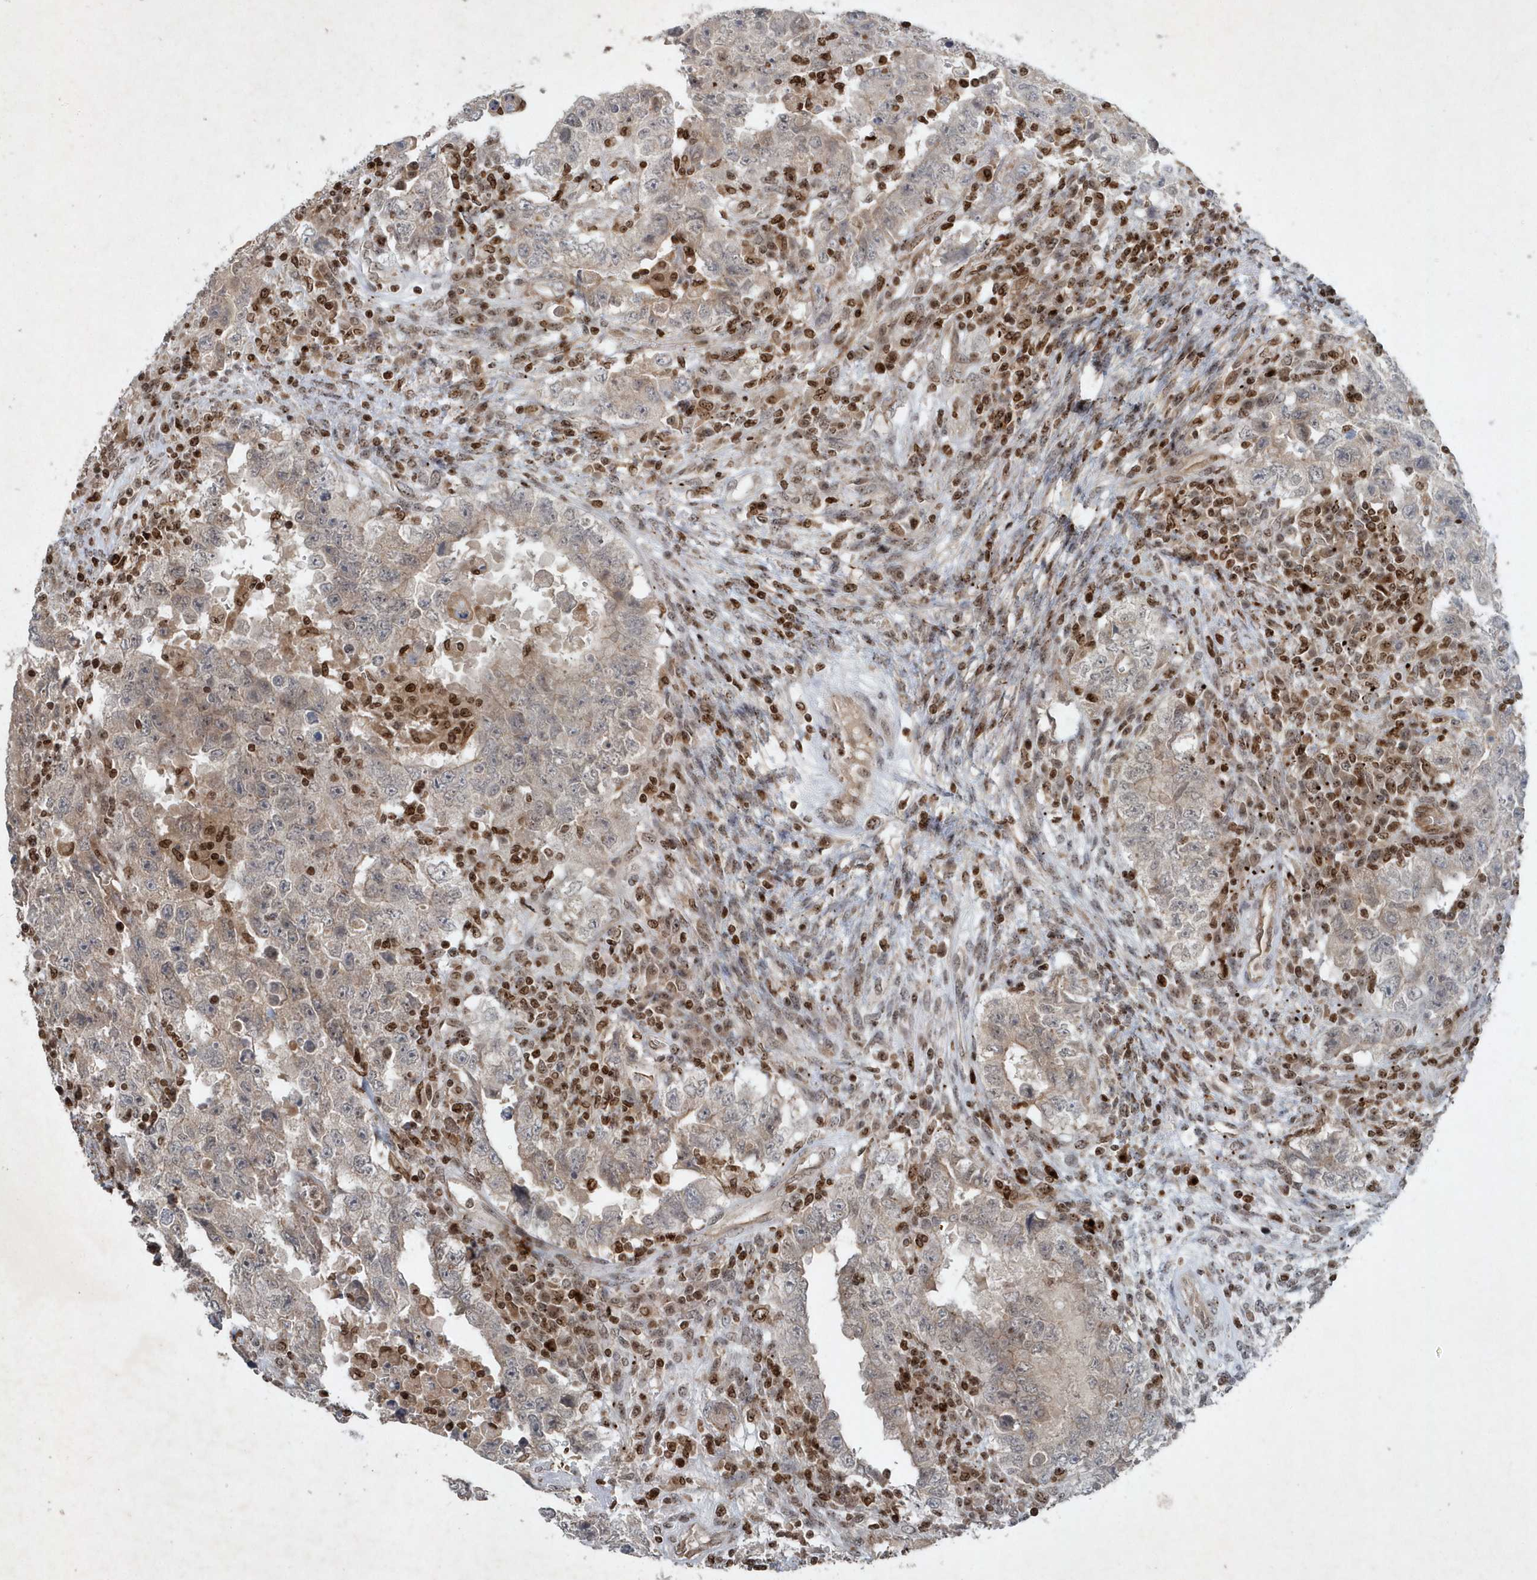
{"staining": {"intensity": "weak", "quantity": "25%-75%", "location": "cytoplasmic/membranous"}, "tissue": "testis cancer", "cell_type": "Tumor cells", "image_type": "cancer", "snomed": [{"axis": "morphology", "description": "Carcinoma, Embryonal, NOS"}, {"axis": "topography", "description": "Testis"}], "caption": "A brown stain labels weak cytoplasmic/membranous expression of a protein in human testis cancer tumor cells.", "gene": "QTRT2", "patient": {"sex": "male", "age": 26}}